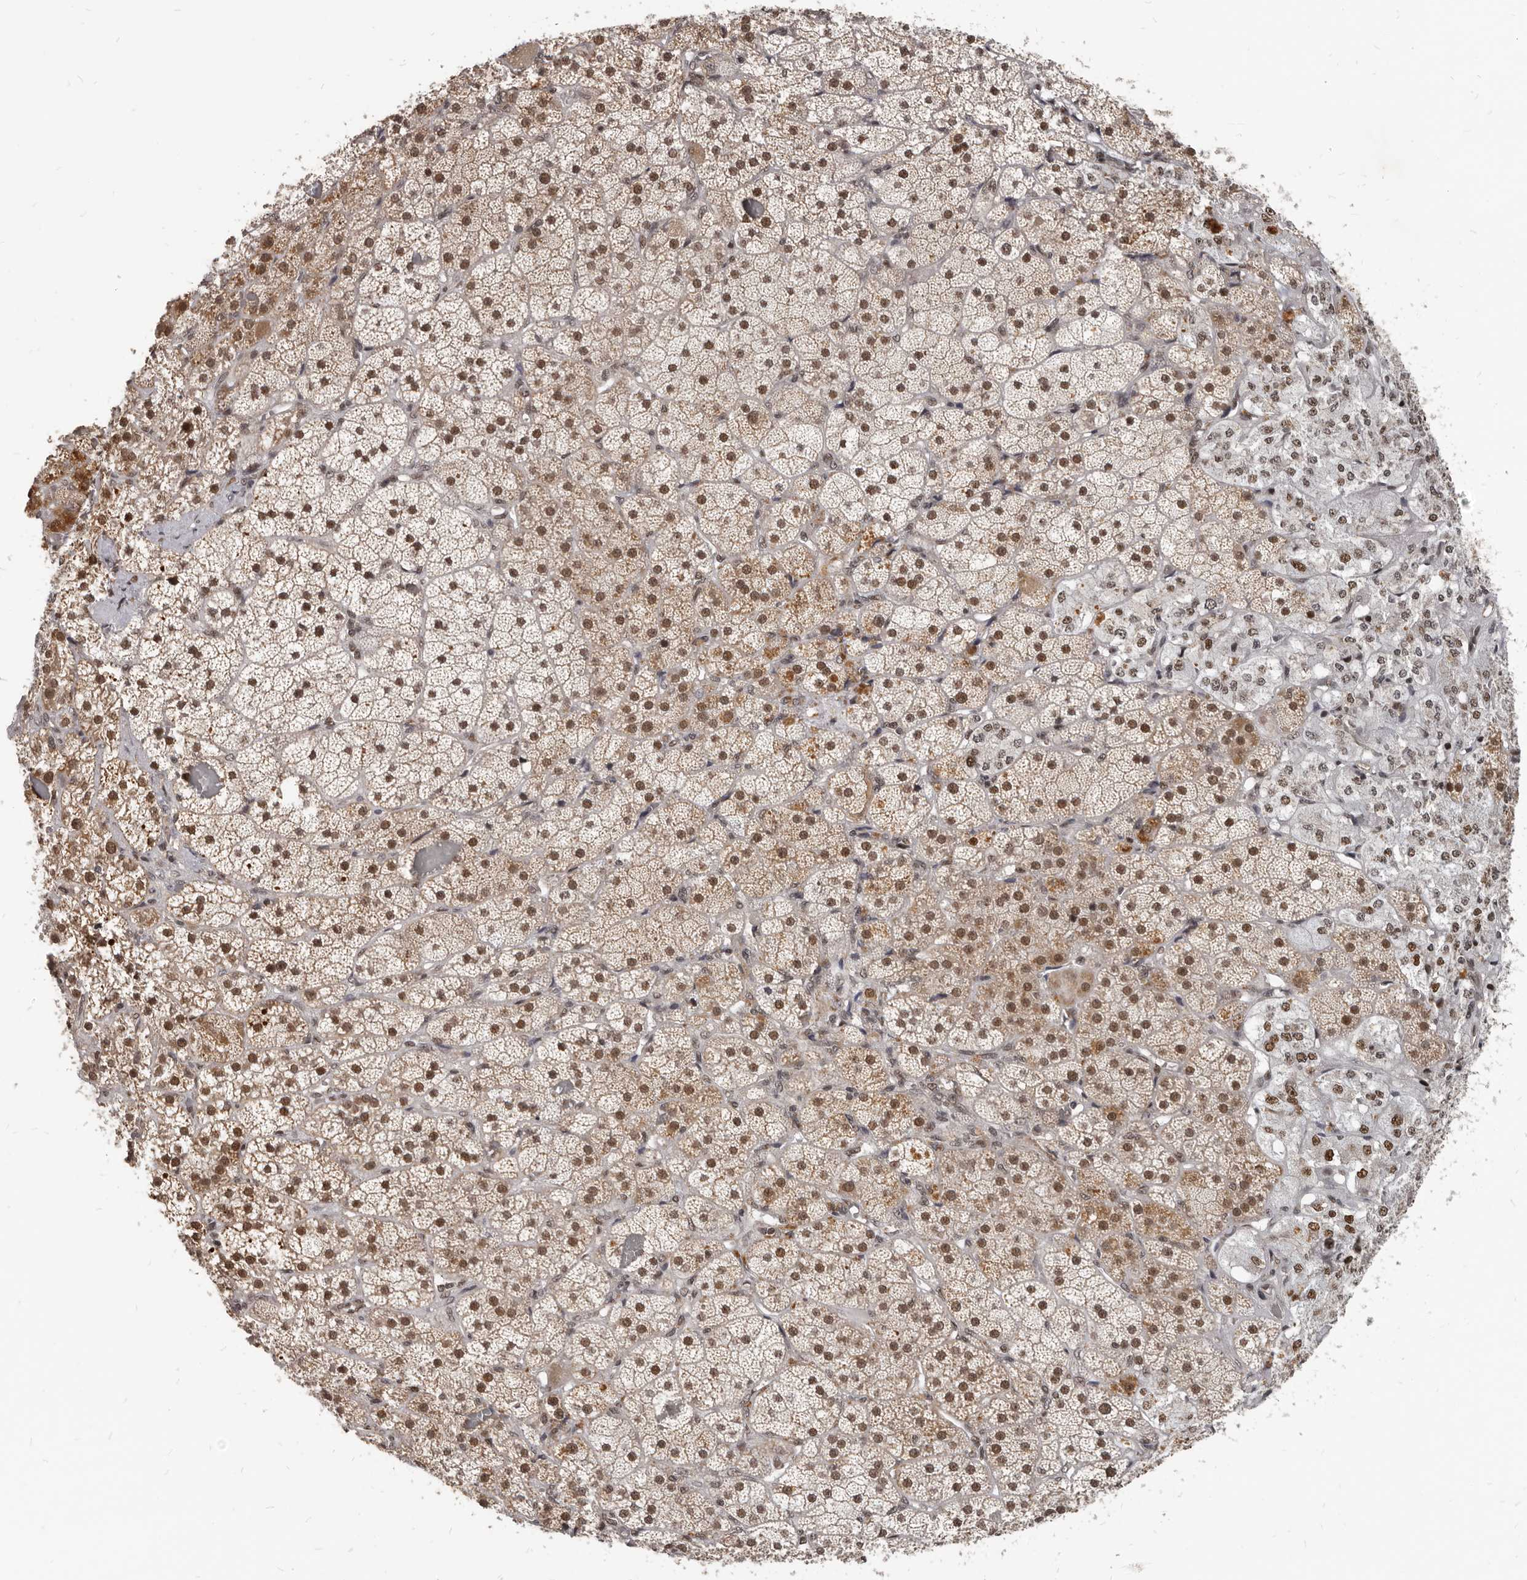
{"staining": {"intensity": "strong", "quantity": ">75%", "location": "nuclear"}, "tissue": "adrenal gland", "cell_type": "Glandular cells", "image_type": "normal", "snomed": [{"axis": "morphology", "description": "Normal tissue, NOS"}, {"axis": "topography", "description": "Adrenal gland"}], "caption": "A brown stain shows strong nuclear positivity of a protein in glandular cells of unremarkable human adrenal gland. The protein is stained brown, and the nuclei are stained in blue (DAB IHC with brightfield microscopy, high magnification).", "gene": "ATF5", "patient": {"sex": "male", "age": 57}}